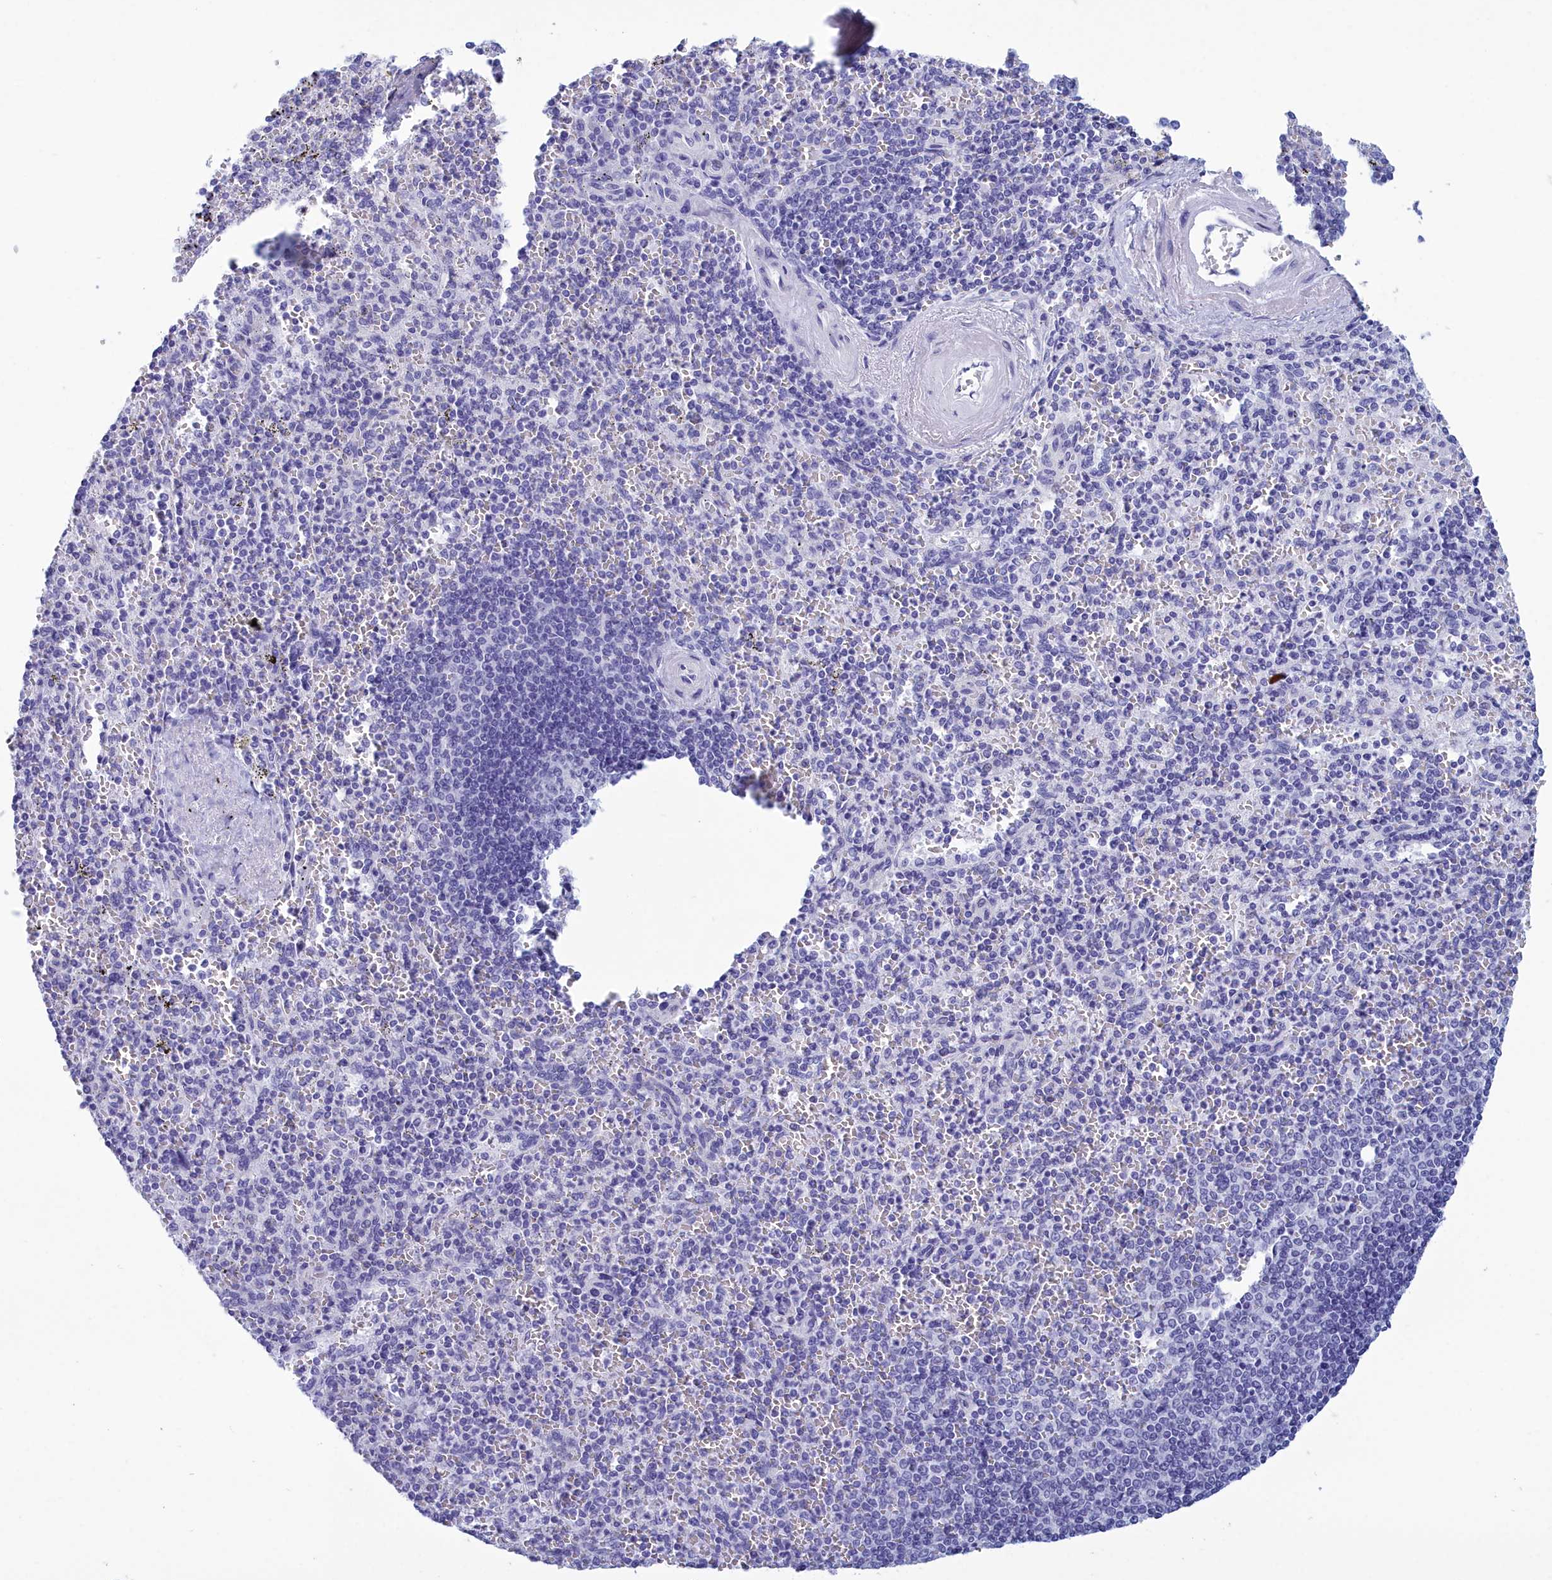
{"staining": {"intensity": "negative", "quantity": "none", "location": "none"}, "tissue": "spleen", "cell_type": "Cells in red pulp", "image_type": "normal", "snomed": [{"axis": "morphology", "description": "Normal tissue, NOS"}, {"axis": "morphology", "description": "Degeneration, NOS"}, {"axis": "topography", "description": "Spleen"}], "caption": "Image shows no significant protein staining in cells in red pulp of benign spleen.", "gene": "TMEM97", "patient": {"sex": "male", "age": 56}}